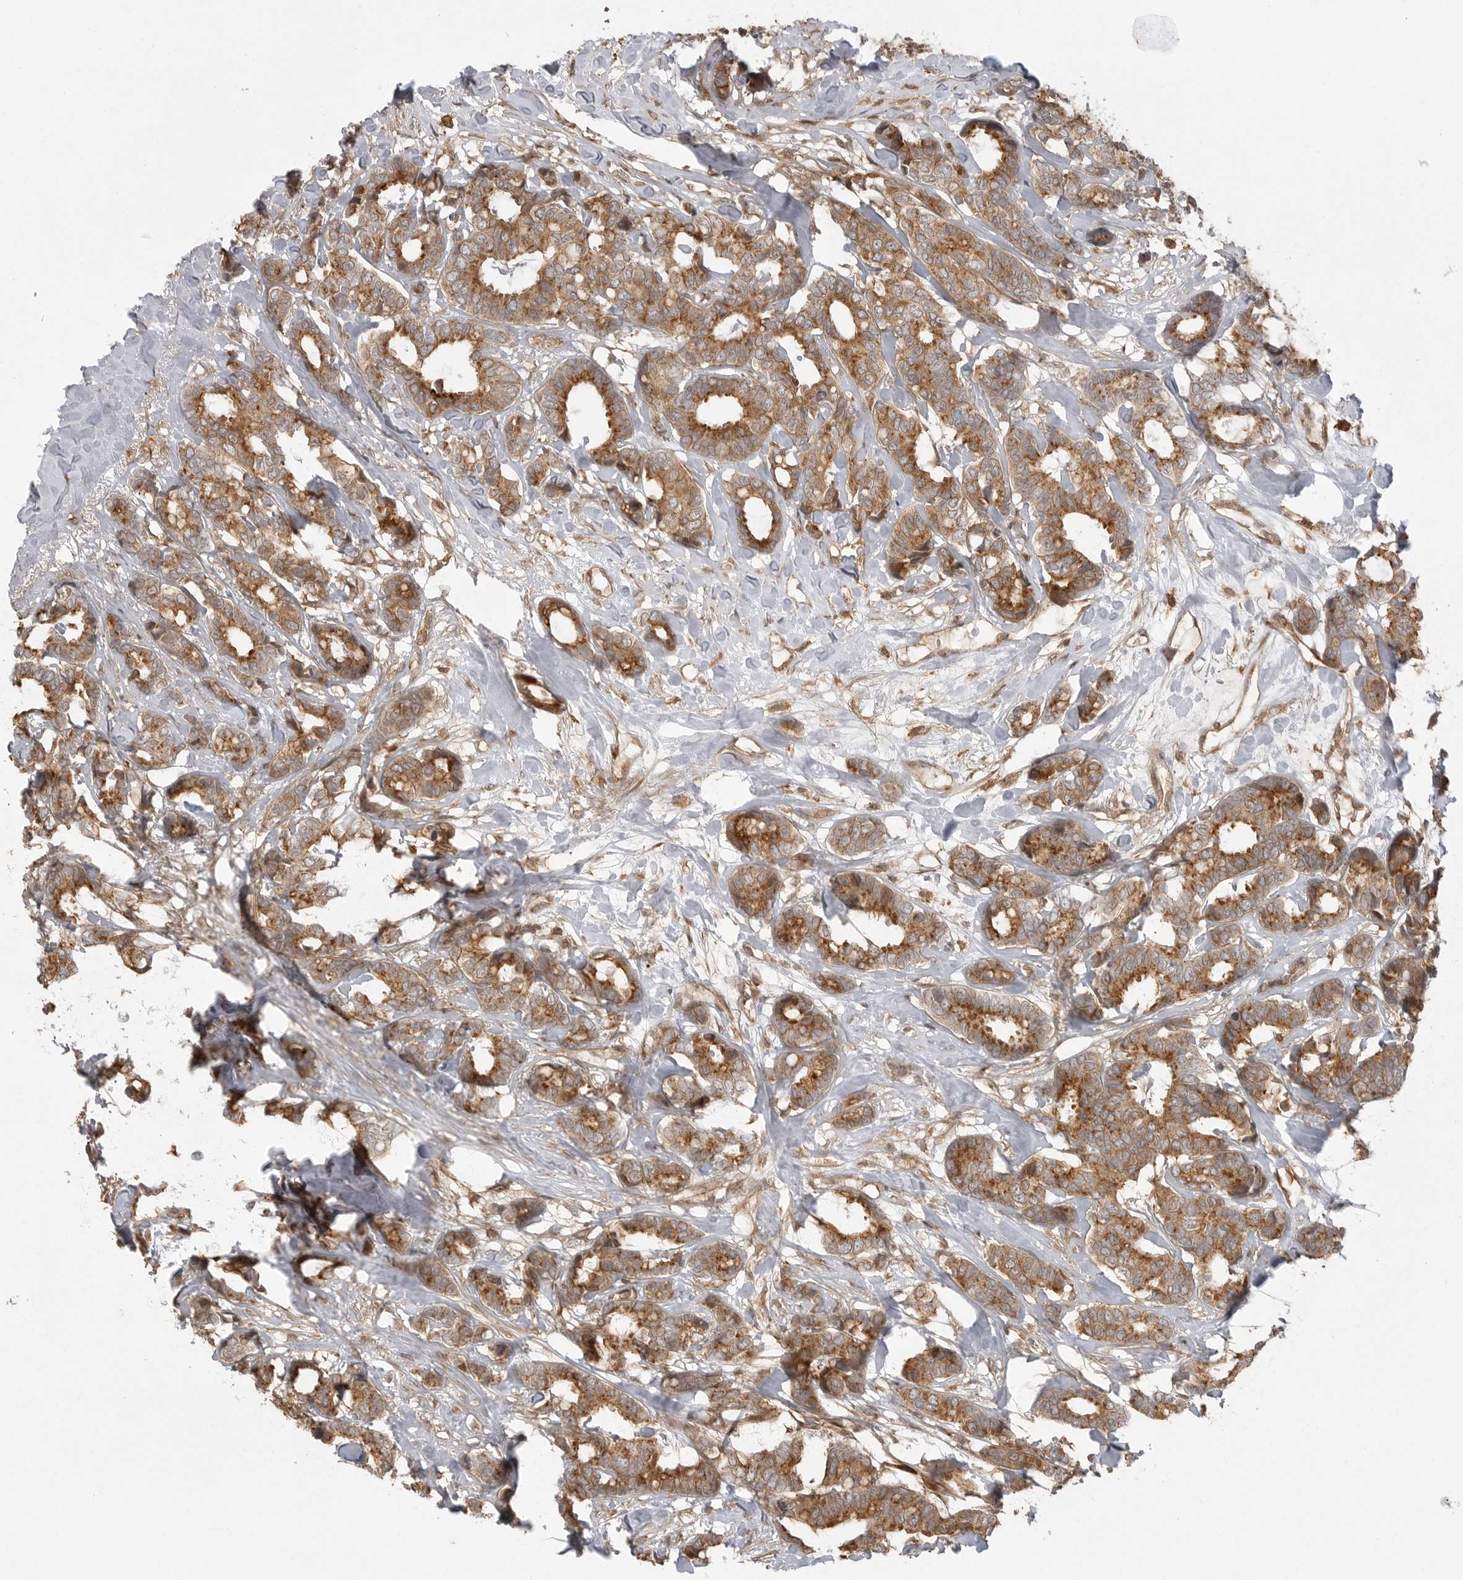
{"staining": {"intensity": "moderate", "quantity": ">75%", "location": "cytoplasmic/membranous"}, "tissue": "breast cancer", "cell_type": "Tumor cells", "image_type": "cancer", "snomed": [{"axis": "morphology", "description": "Duct carcinoma"}, {"axis": "topography", "description": "Breast"}], "caption": "An image of human breast cancer (infiltrating ductal carcinoma) stained for a protein displays moderate cytoplasmic/membranous brown staining in tumor cells.", "gene": "FAT3", "patient": {"sex": "female", "age": 87}}